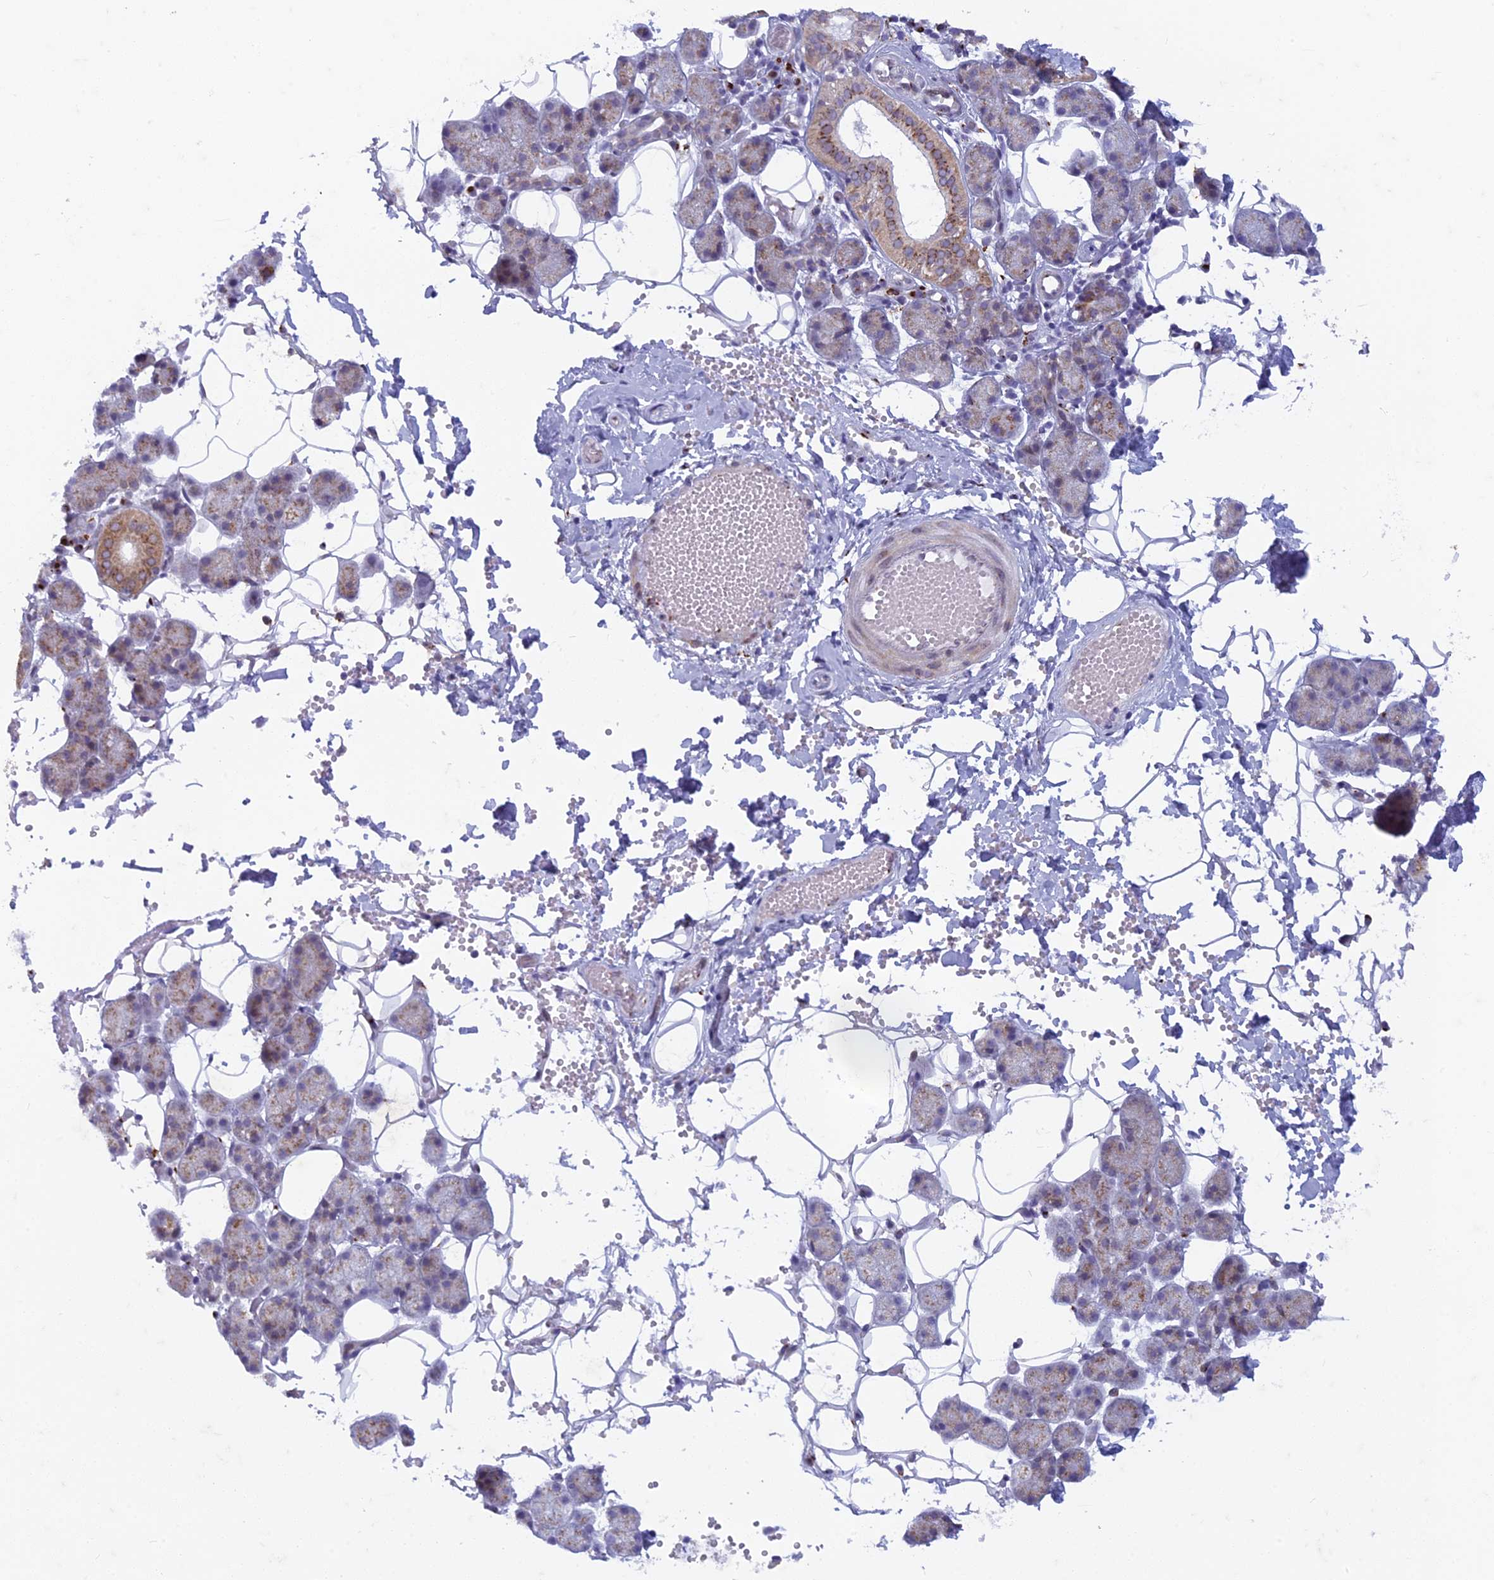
{"staining": {"intensity": "moderate", "quantity": "<25%", "location": "cytoplasmic/membranous"}, "tissue": "salivary gland", "cell_type": "Glandular cells", "image_type": "normal", "snomed": [{"axis": "morphology", "description": "Normal tissue, NOS"}, {"axis": "topography", "description": "Salivary gland"}], "caption": "Immunohistochemistry (IHC) micrograph of unremarkable salivary gland stained for a protein (brown), which displays low levels of moderate cytoplasmic/membranous positivity in approximately <25% of glandular cells.", "gene": "FAM3C", "patient": {"sex": "female", "age": 33}}